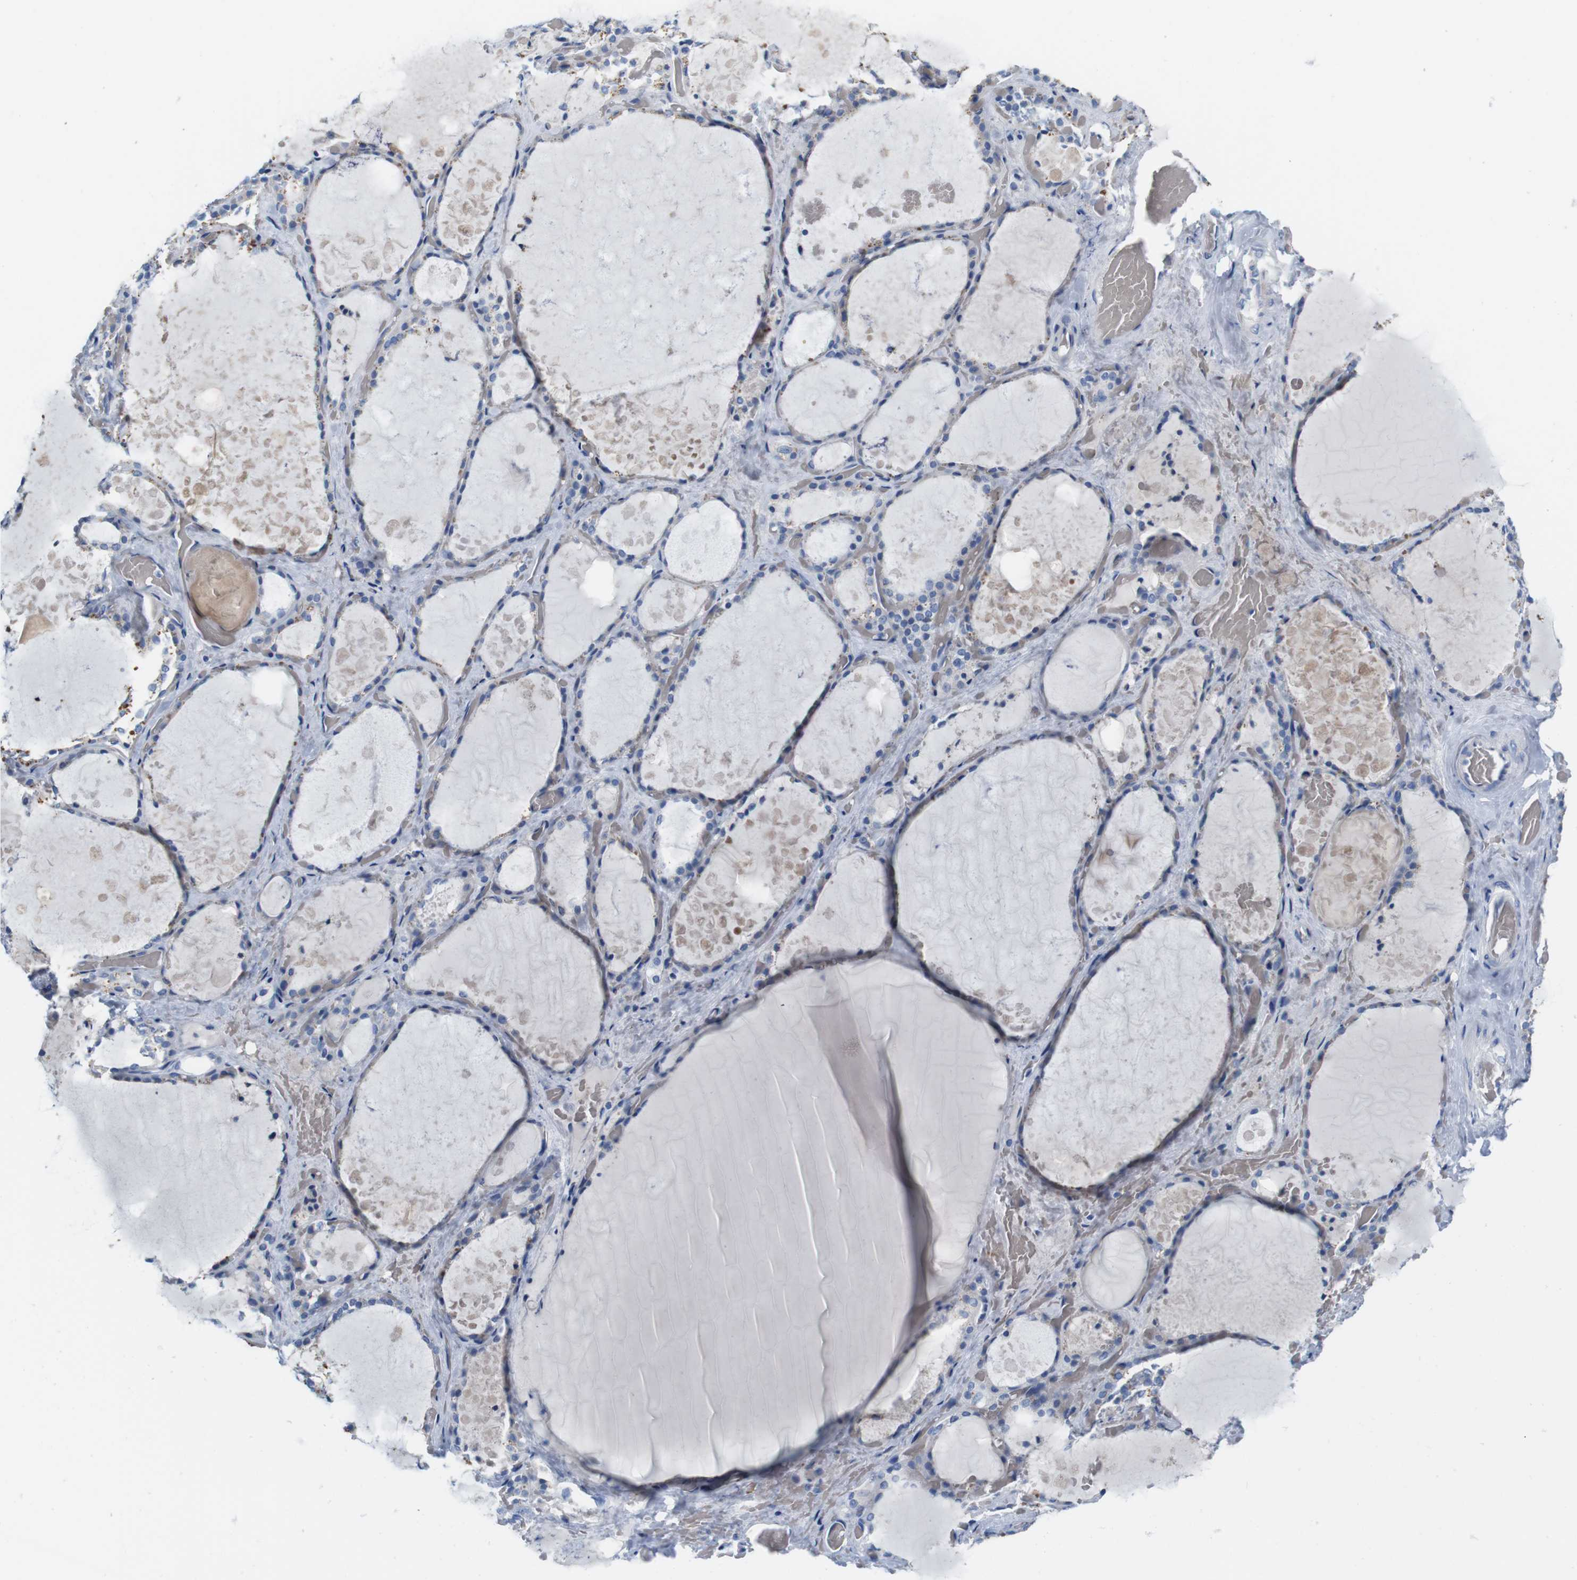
{"staining": {"intensity": "negative", "quantity": "none", "location": "none"}, "tissue": "thyroid gland", "cell_type": "Glandular cells", "image_type": "normal", "snomed": [{"axis": "morphology", "description": "Normal tissue, NOS"}, {"axis": "topography", "description": "Thyroid gland"}], "caption": "High magnification brightfield microscopy of benign thyroid gland stained with DAB (brown) and counterstained with hematoxylin (blue): glandular cells show no significant positivity. (Stains: DAB immunohistochemistry with hematoxylin counter stain, Microscopy: brightfield microscopy at high magnification).", "gene": "IGSF8", "patient": {"sex": "male", "age": 61}}